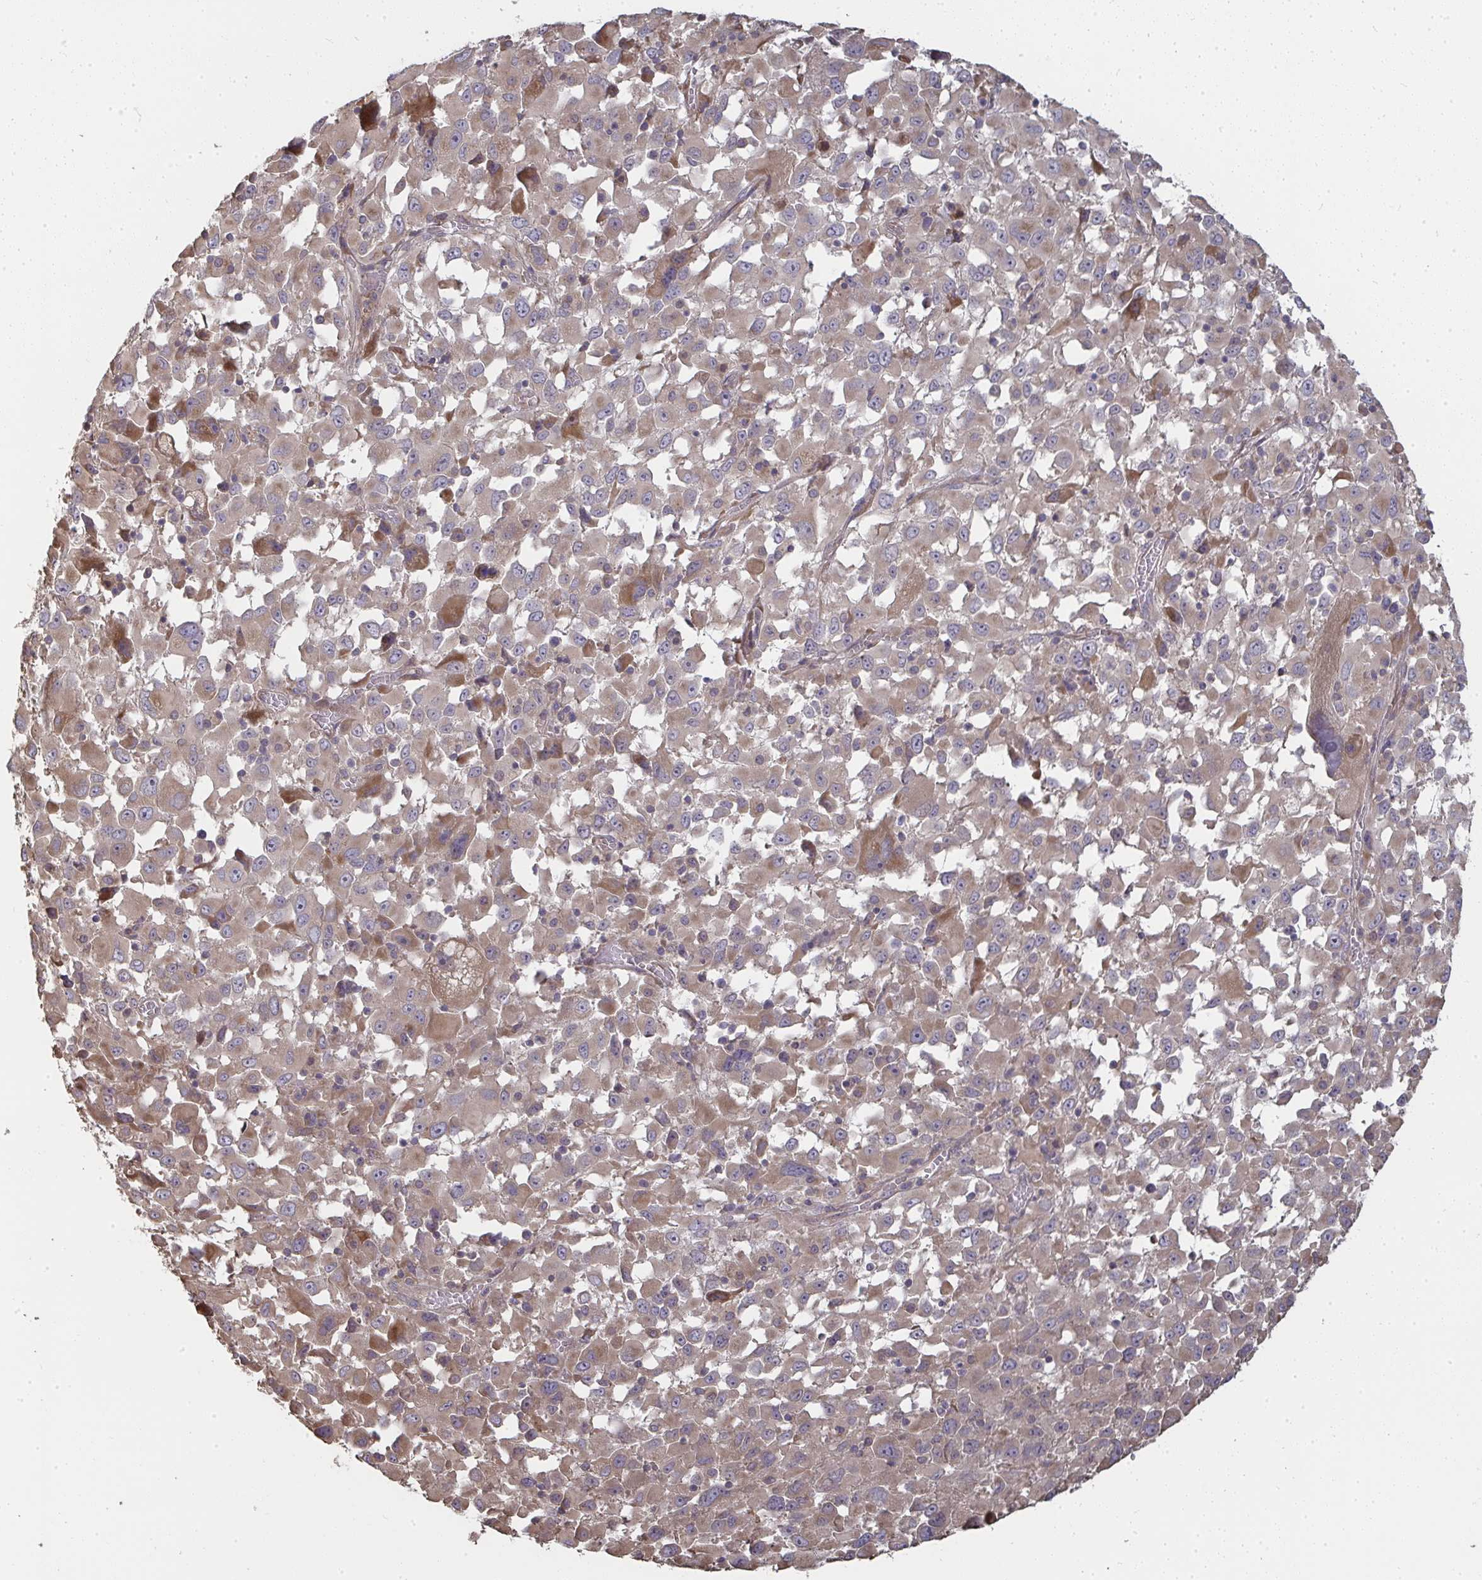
{"staining": {"intensity": "moderate", "quantity": ">75%", "location": "cytoplasmic/membranous"}, "tissue": "melanoma", "cell_type": "Tumor cells", "image_type": "cancer", "snomed": [{"axis": "morphology", "description": "Malignant melanoma, Metastatic site"}, {"axis": "topography", "description": "Soft tissue"}], "caption": "Immunohistochemistry (IHC) of human melanoma reveals medium levels of moderate cytoplasmic/membranous positivity in approximately >75% of tumor cells. The staining was performed using DAB (3,3'-diaminobenzidine), with brown indicating positive protein expression. Nuclei are stained blue with hematoxylin.", "gene": "ZFYVE28", "patient": {"sex": "male", "age": 50}}